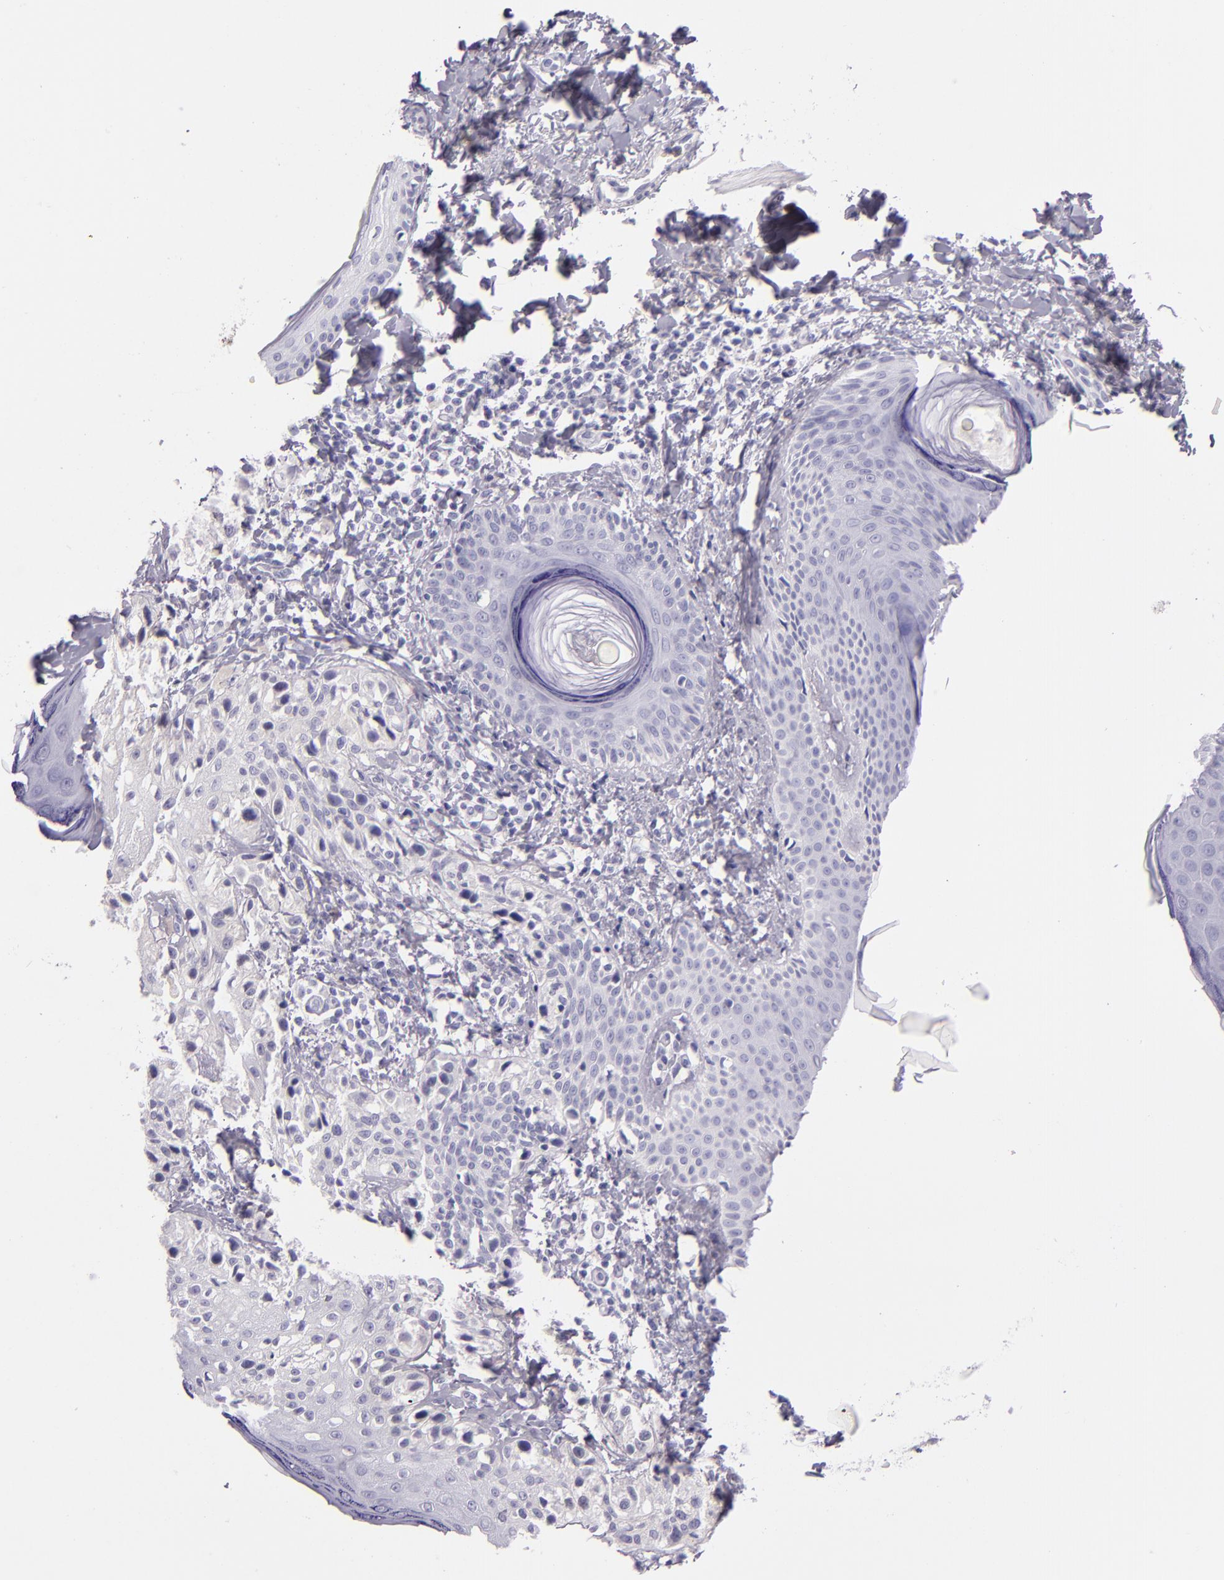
{"staining": {"intensity": "negative", "quantity": "none", "location": "none"}, "tissue": "melanoma", "cell_type": "Tumor cells", "image_type": "cancer", "snomed": [{"axis": "morphology", "description": "Malignant melanoma, NOS"}, {"axis": "topography", "description": "Skin"}], "caption": "Melanoma stained for a protein using immunohistochemistry (IHC) demonstrates no positivity tumor cells.", "gene": "CEACAM1", "patient": {"sex": "male", "age": 23}}